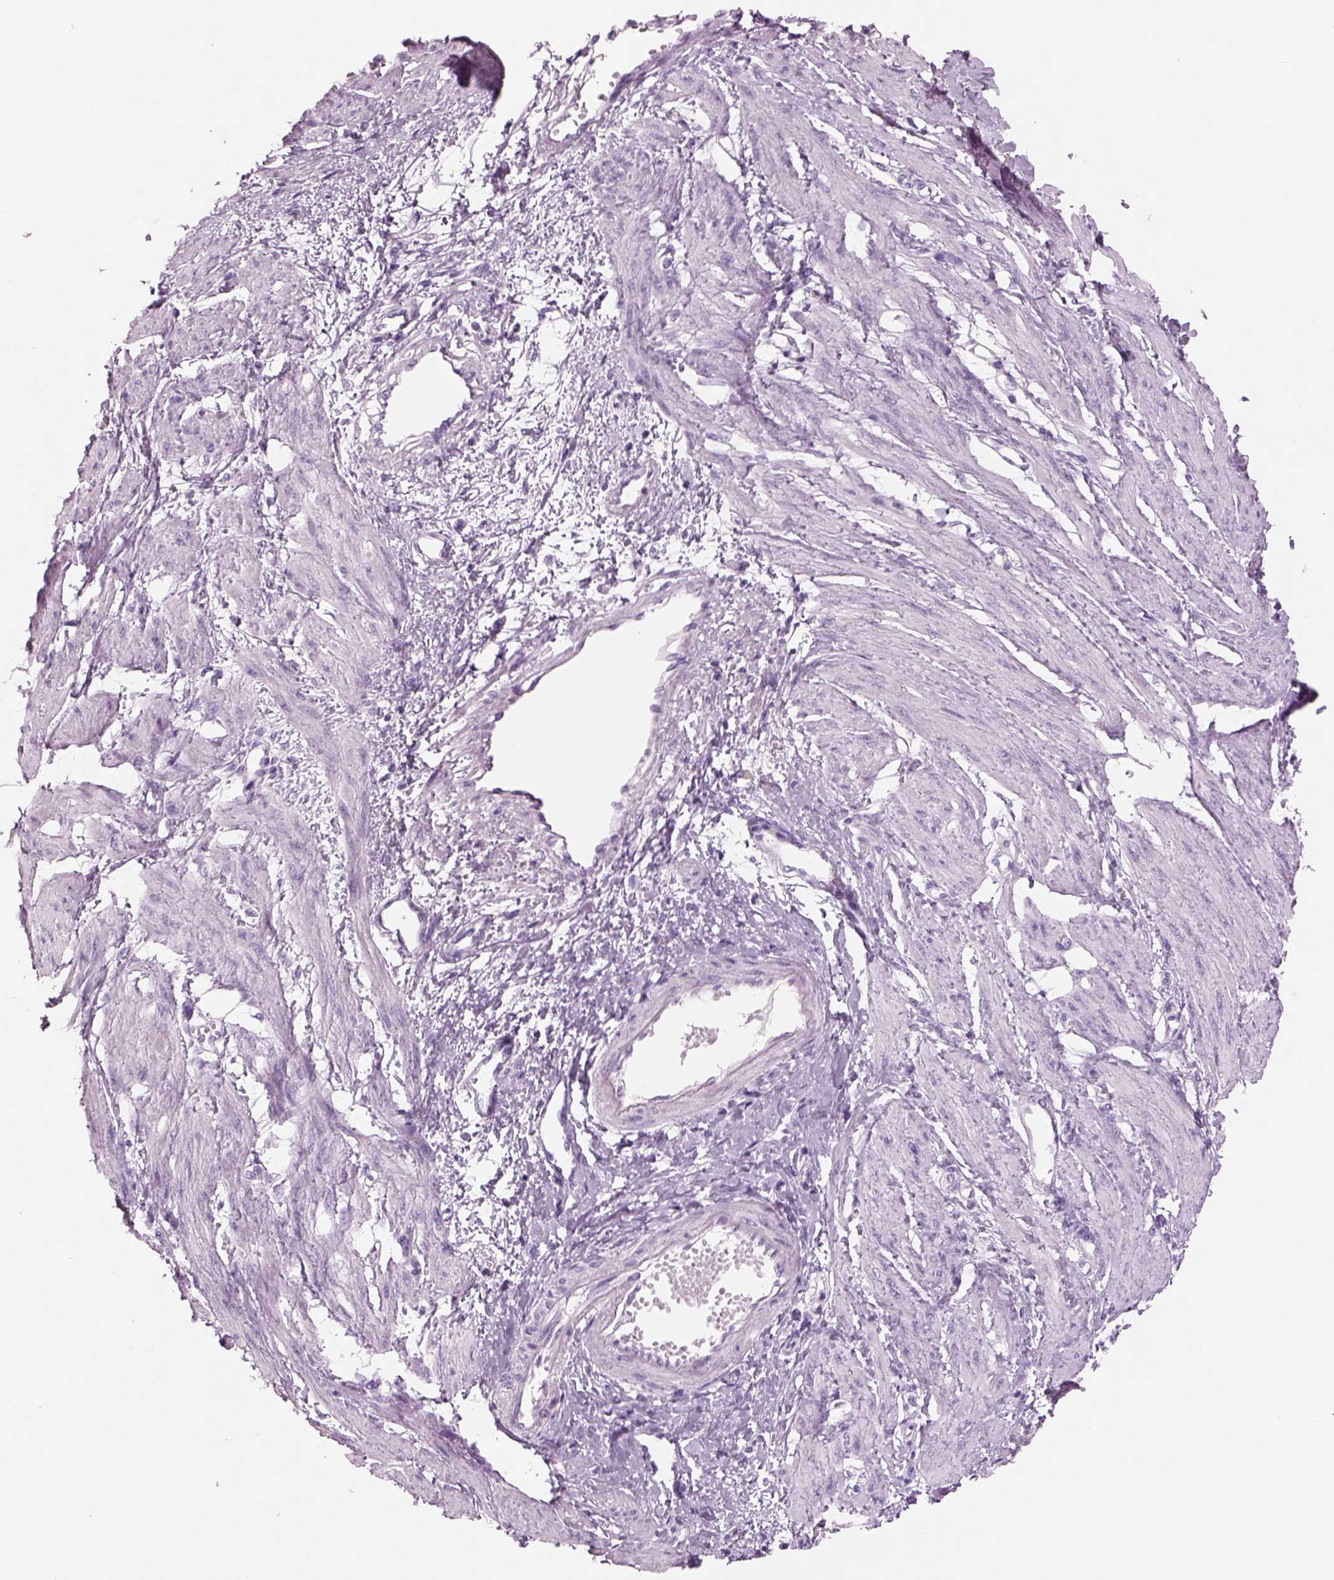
{"staining": {"intensity": "negative", "quantity": "none", "location": "none"}, "tissue": "smooth muscle", "cell_type": "Smooth muscle cells", "image_type": "normal", "snomed": [{"axis": "morphology", "description": "Normal tissue, NOS"}, {"axis": "topography", "description": "Smooth muscle"}, {"axis": "topography", "description": "Uterus"}], "caption": "This is a micrograph of IHC staining of benign smooth muscle, which shows no expression in smooth muscle cells. (DAB immunohistochemistry visualized using brightfield microscopy, high magnification).", "gene": "RHO", "patient": {"sex": "female", "age": 39}}